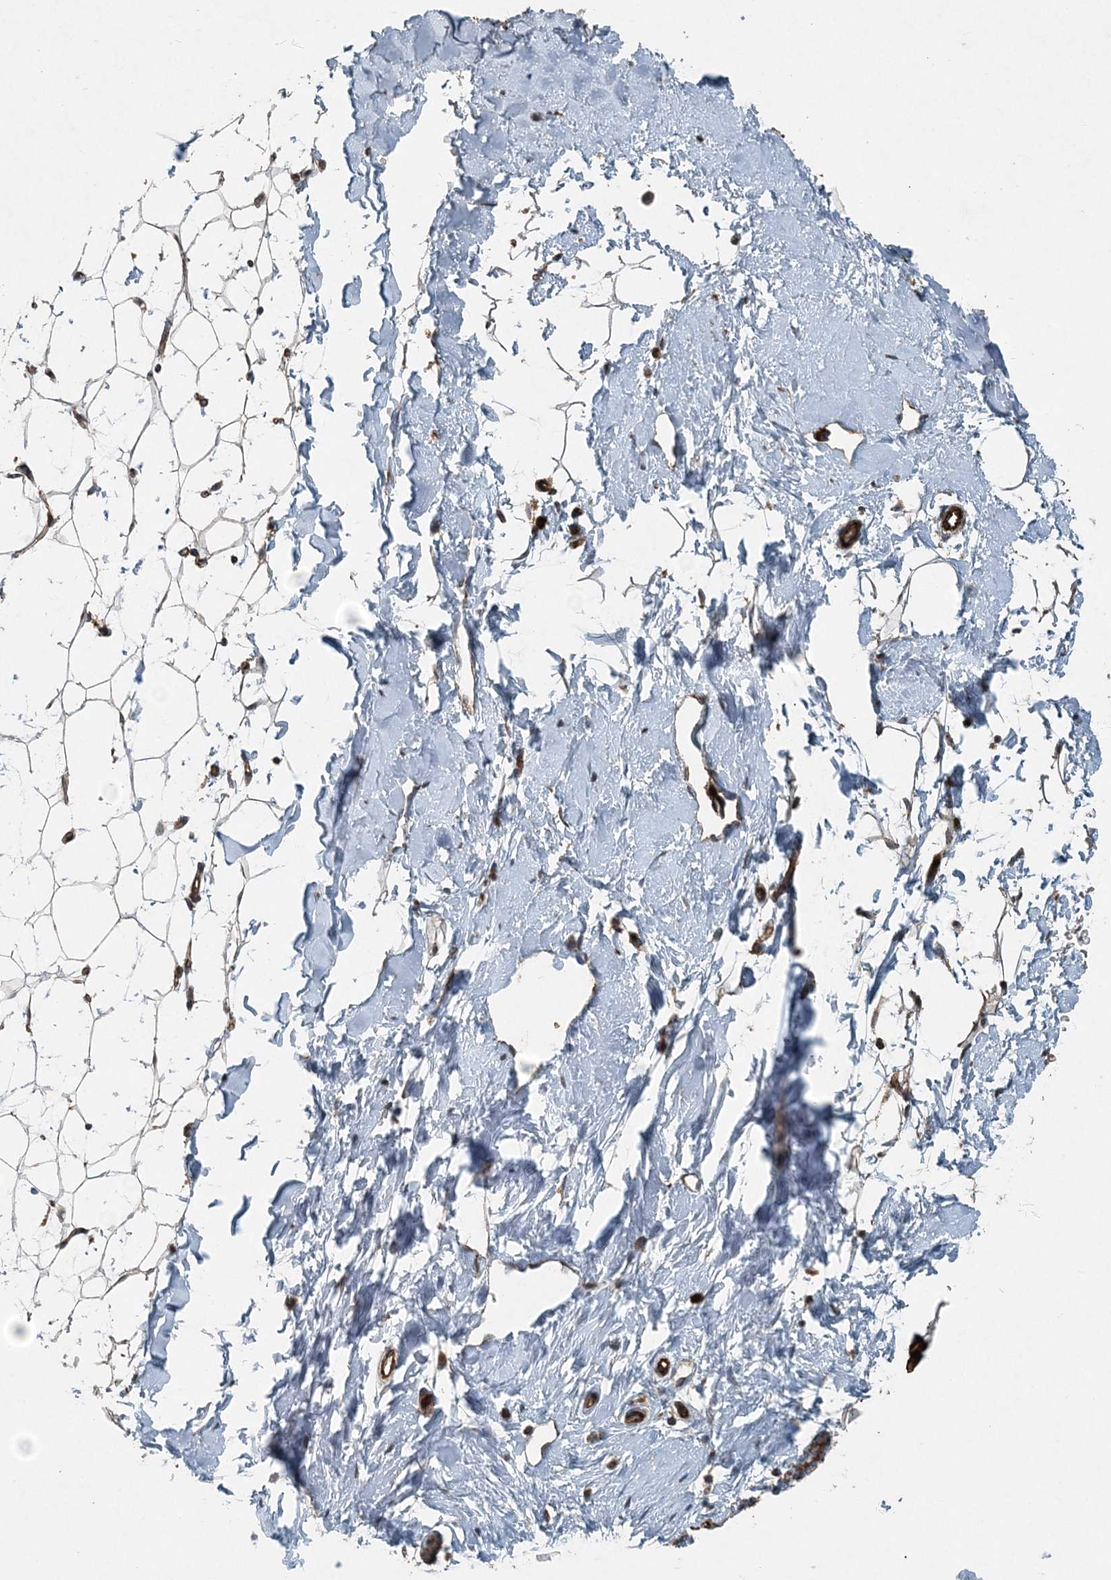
{"staining": {"intensity": "weak", "quantity": ">75%", "location": "cytoplasmic/membranous"}, "tissue": "adipose tissue", "cell_type": "Adipocytes", "image_type": "normal", "snomed": [{"axis": "morphology", "description": "Normal tissue, NOS"}, {"axis": "topography", "description": "Breast"}], "caption": "The histopathology image displays staining of unremarkable adipose tissue, revealing weak cytoplasmic/membranous protein staining (brown color) within adipocytes.", "gene": "INTU", "patient": {"sex": "female", "age": 23}}